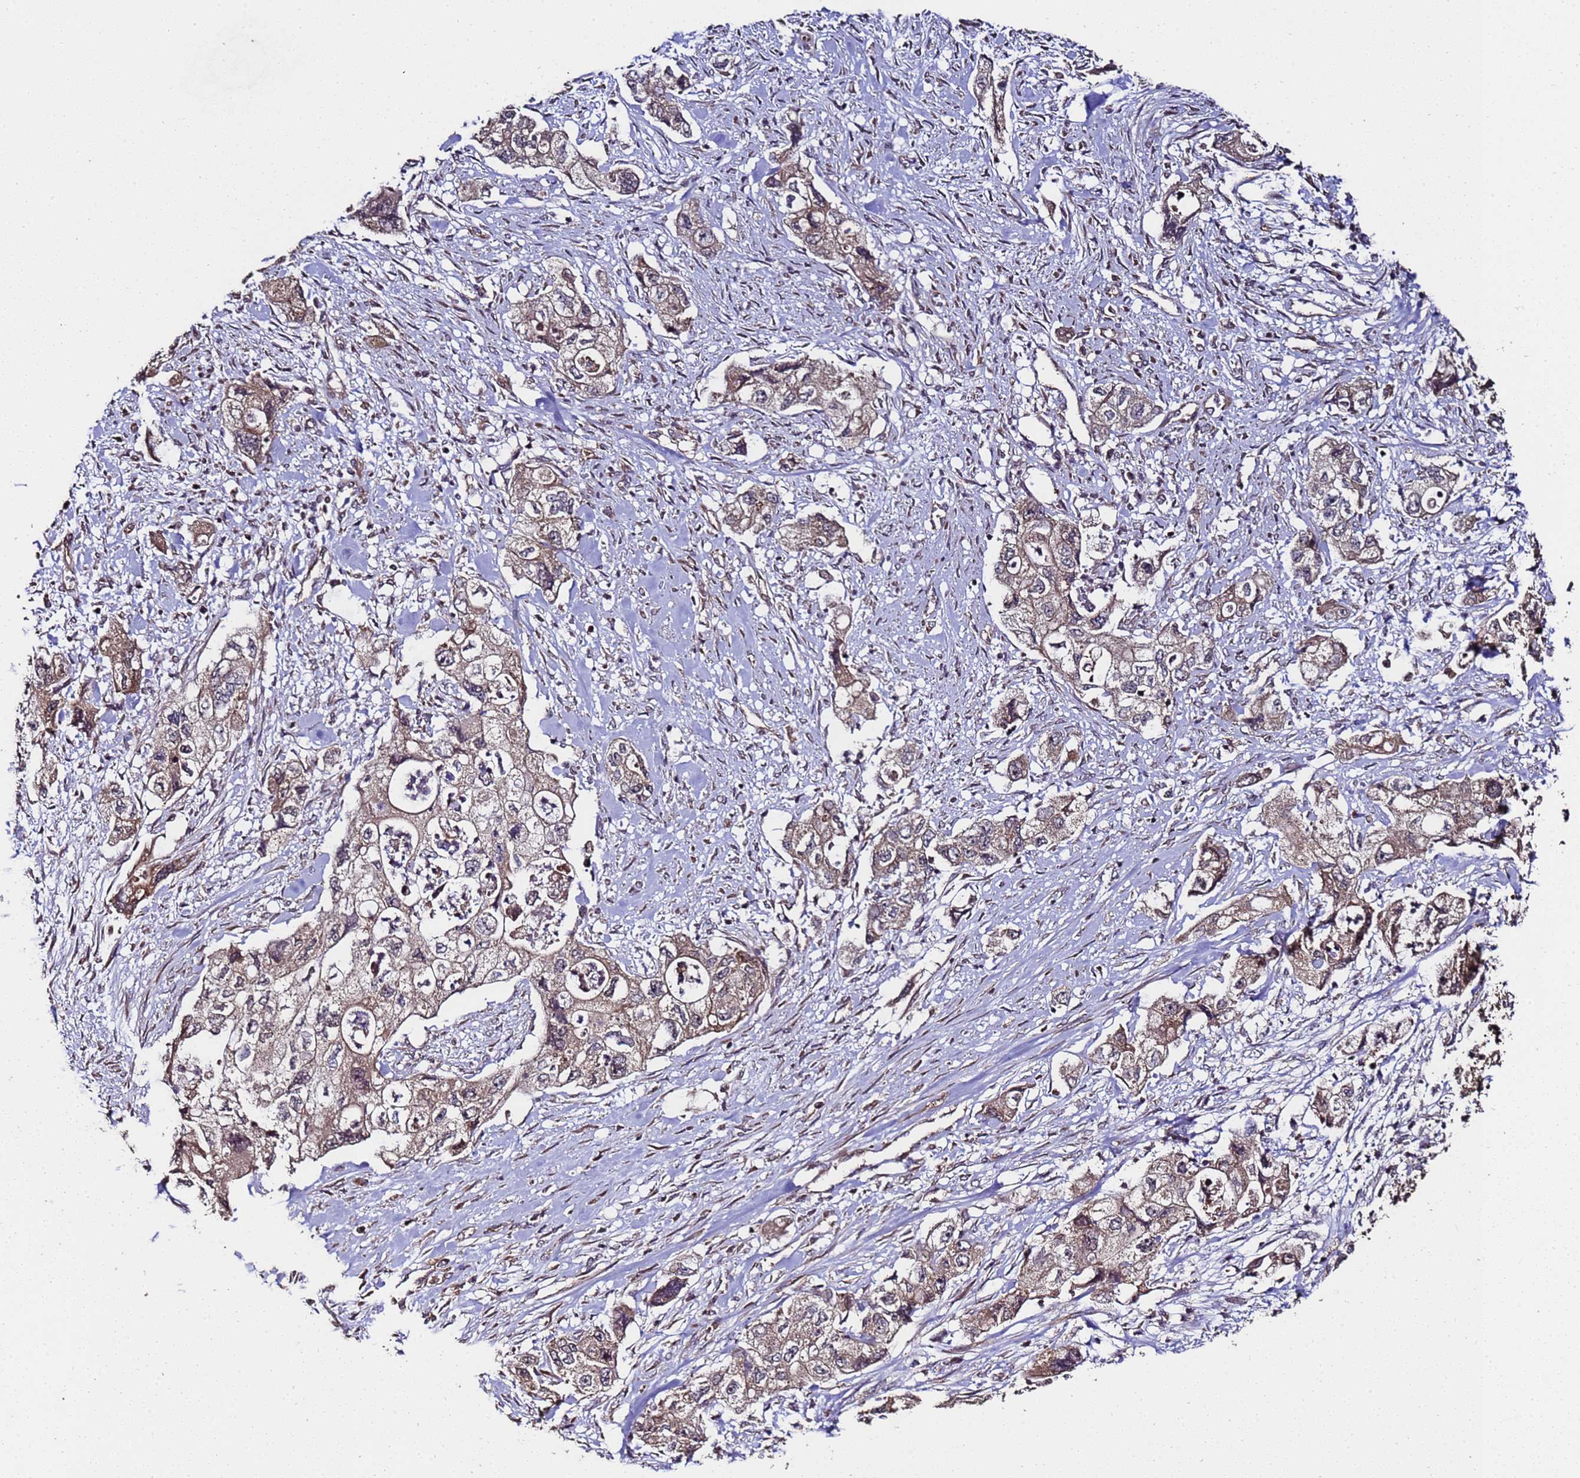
{"staining": {"intensity": "moderate", "quantity": "25%-75%", "location": "cytoplasmic/membranous"}, "tissue": "pancreatic cancer", "cell_type": "Tumor cells", "image_type": "cancer", "snomed": [{"axis": "morphology", "description": "Adenocarcinoma, NOS"}, {"axis": "topography", "description": "Pancreas"}], "caption": "An IHC histopathology image of tumor tissue is shown. Protein staining in brown shows moderate cytoplasmic/membranous positivity in adenocarcinoma (pancreatic) within tumor cells.", "gene": "PRODH", "patient": {"sex": "female", "age": 73}}